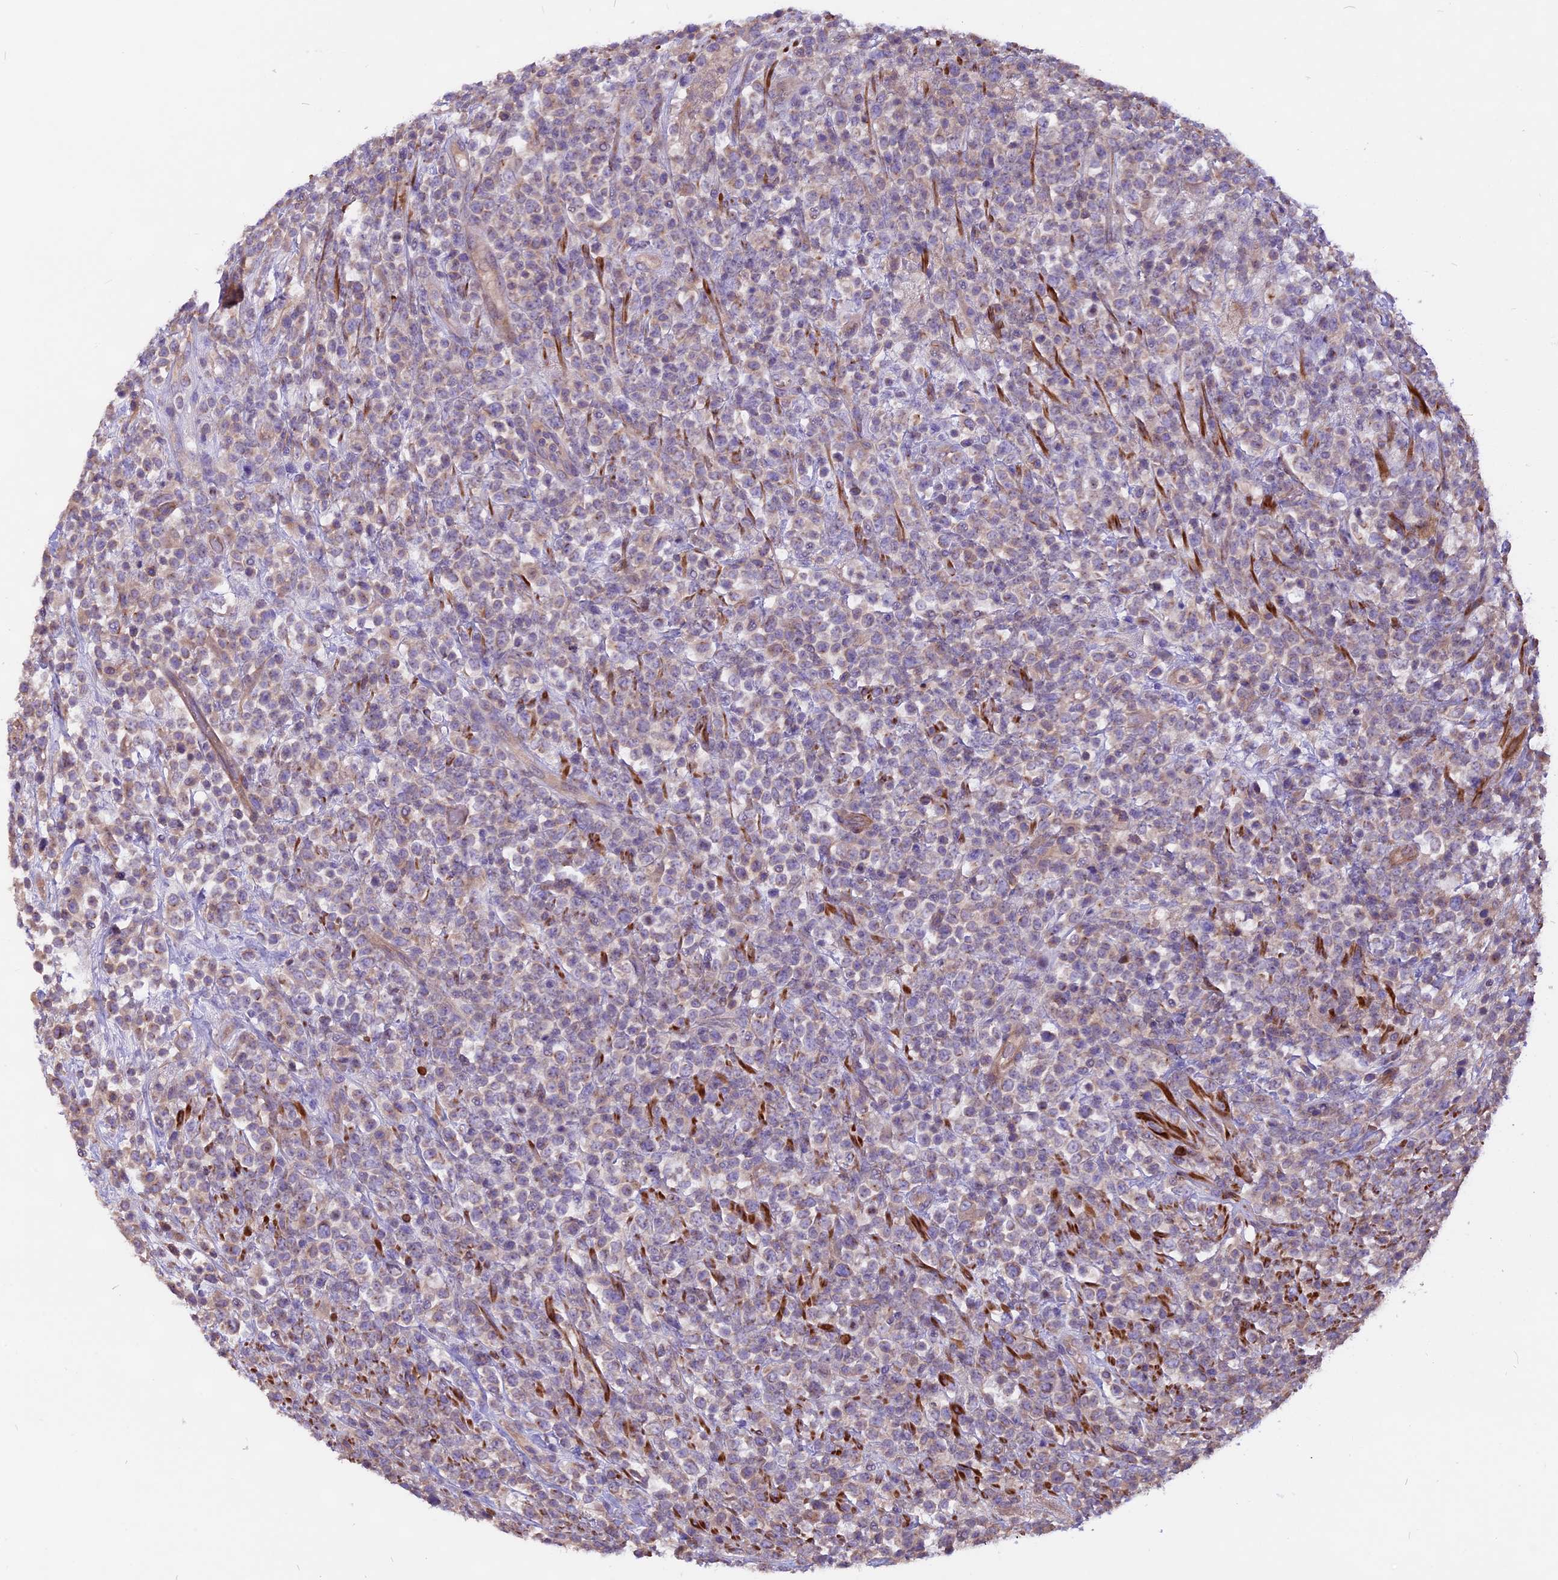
{"staining": {"intensity": "weak", "quantity": "<25%", "location": "cytoplasmic/membranous"}, "tissue": "lymphoma", "cell_type": "Tumor cells", "image_type": "cancer", "snomed": [{"axis": "morphology", "description": "Malignant lymphoma, non-Hodgkin's type, High grade"}, {"axis": "topography", "description": "Colon"}], "caption": "Immunohistochemistry (IHC) photomicrograph of human high-grade malignant lymphoma, non-Hodgkin's type stained for a protein (brown), which exhibits no staining in tumor cells. (DAB (3,3'-diaminobenzidine) IHC, high magnification).", "gene": "ANO3", "patient": {"sex": "female", "age": 53}}